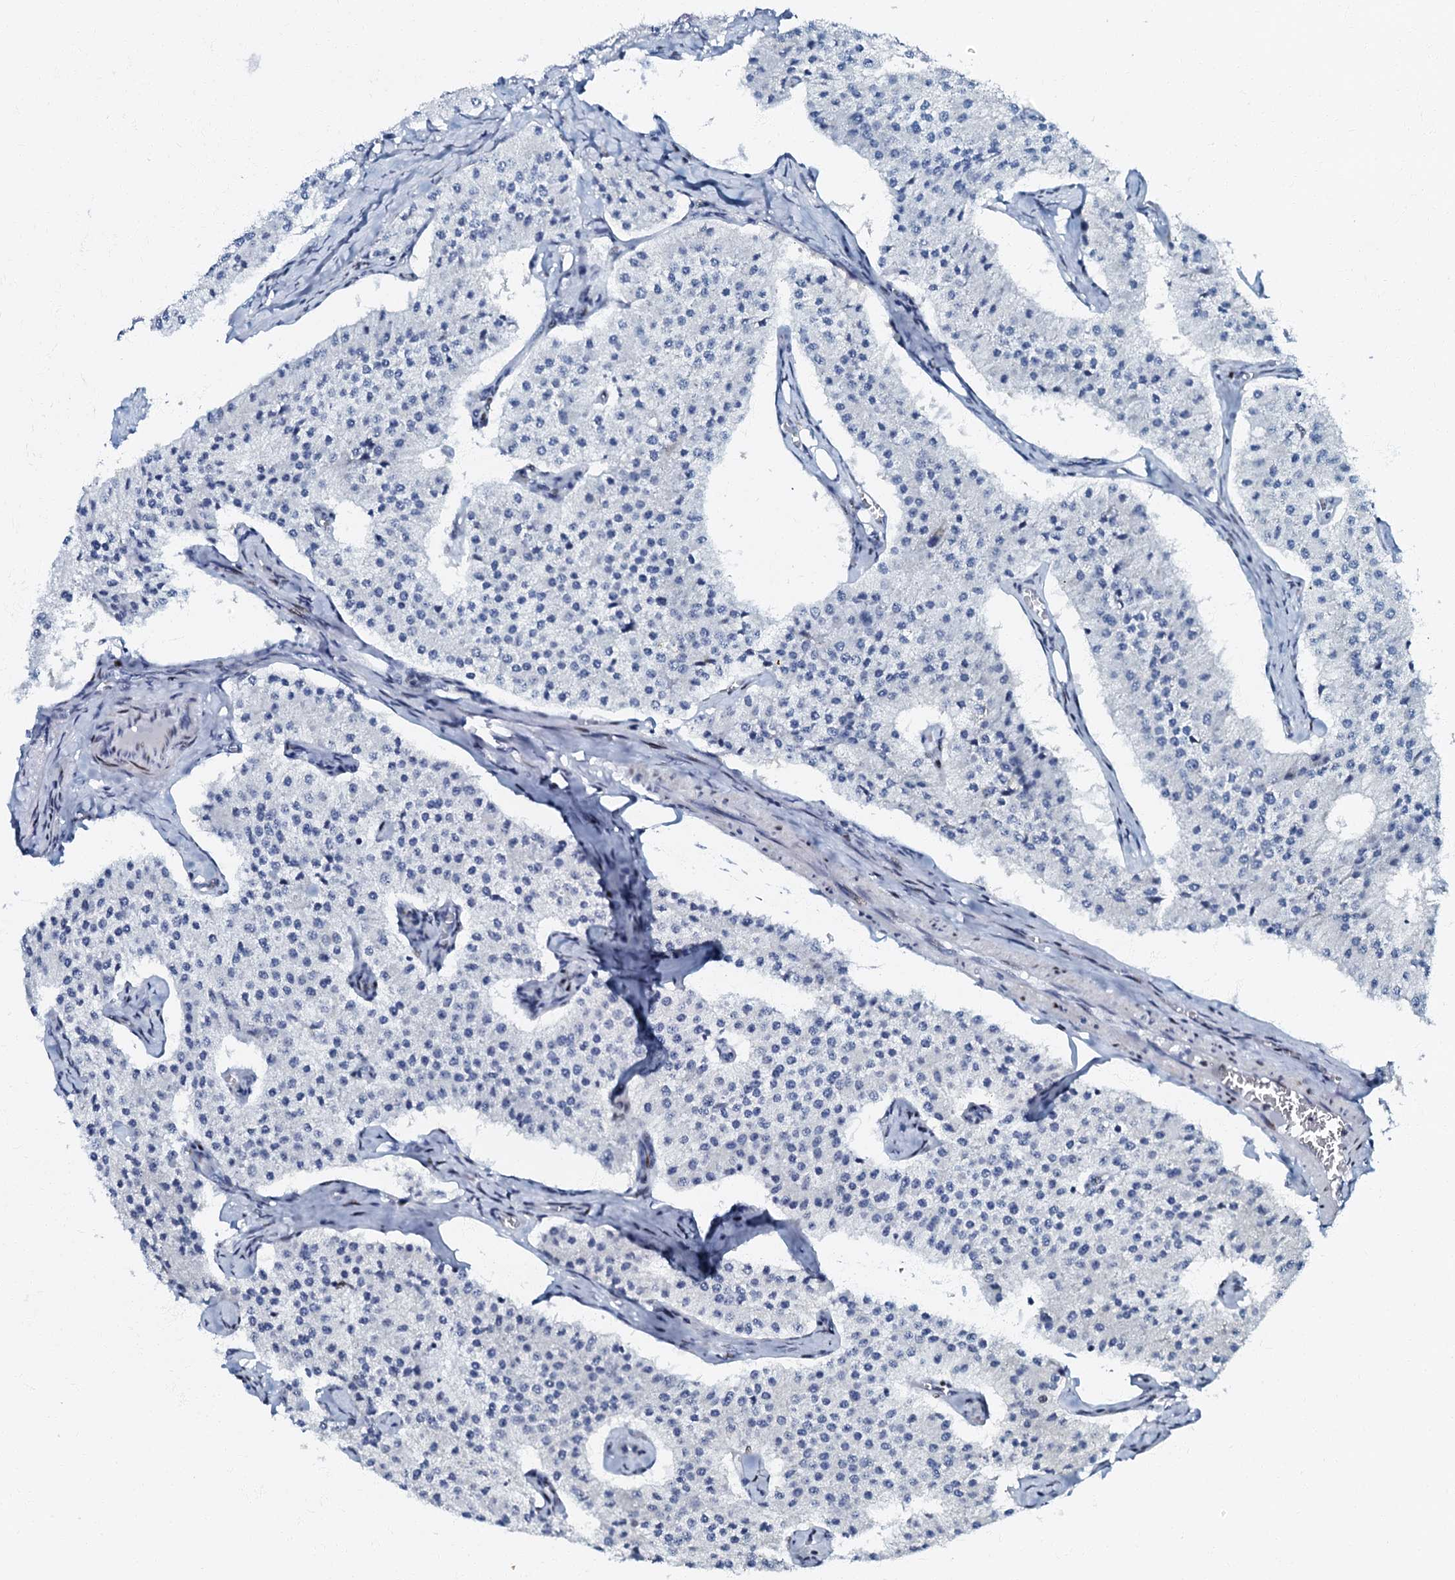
{"staining": {"intensity": "negative", "quantity": "none", "location": "none"}, "tissue": "carcinoid", "cell_type": "Tumor cells", "image_type": "cancer", "snomed": [{"axis": "morphology", "description": "Carcinoid, malignant, NOS"}, {"axis": "topography", "description": "Colon"}], "caption": "A photomicrograph of carcinoid stained for a protein shows no brown staining in tumor cells.", "gene": "MFSD5", "patient": {"sex": "female", "age": 52}}